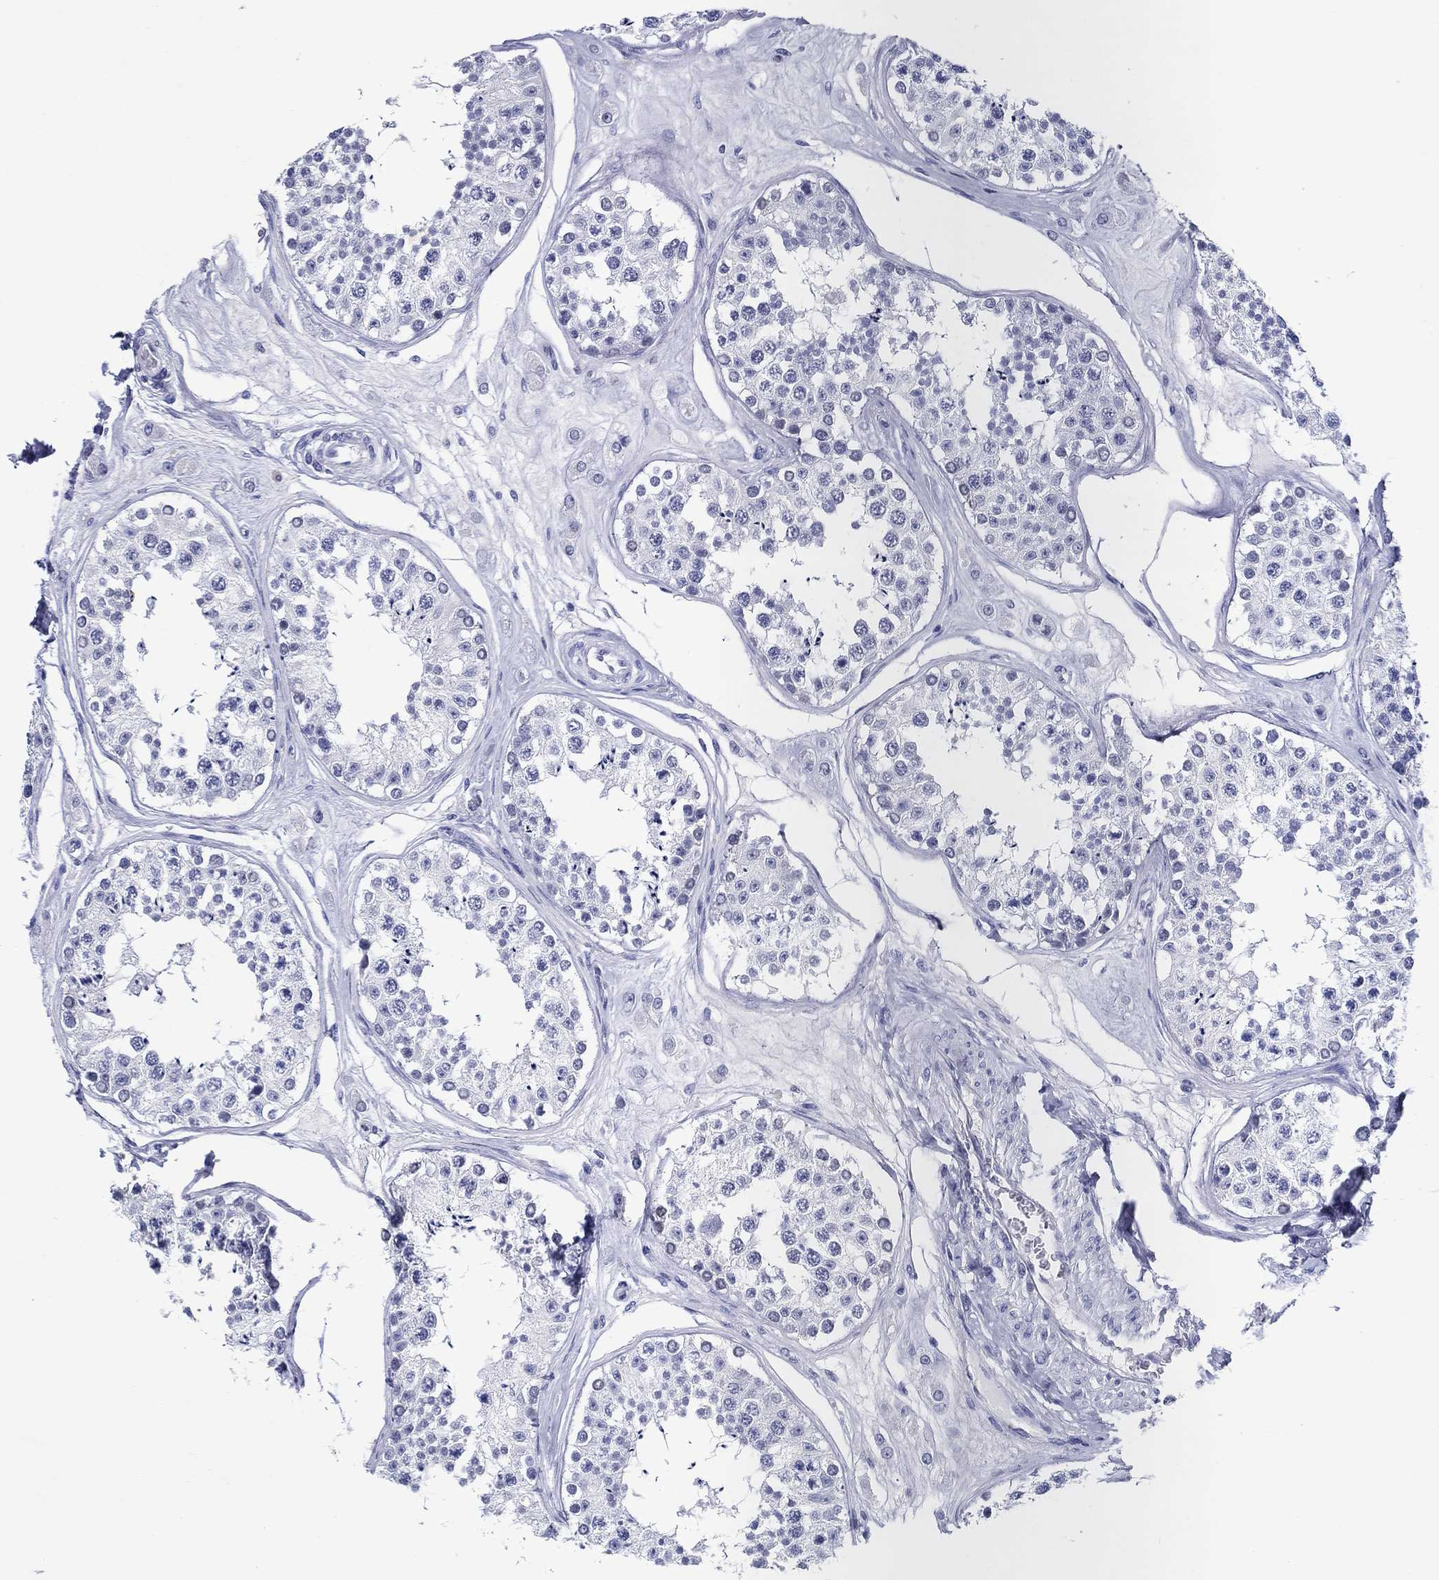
{"staining": {"intensity": "negative", "quantity": "none", "location": "none"}, "tissue": "testis", "cell_type": "Cells in seminiferous ducts", "image_type": "normal", "snomed": [{"axis": "morphology", "description": "Normal tissue, NOS"}, {"axis": "topography", "description": "Testis"}], "caption": "The micrograph demonstrates no staining of cells in seminiferous ducts in benign testis.", "gene": "BSPRY", "patient": {"sex": "male", "age": 25}}